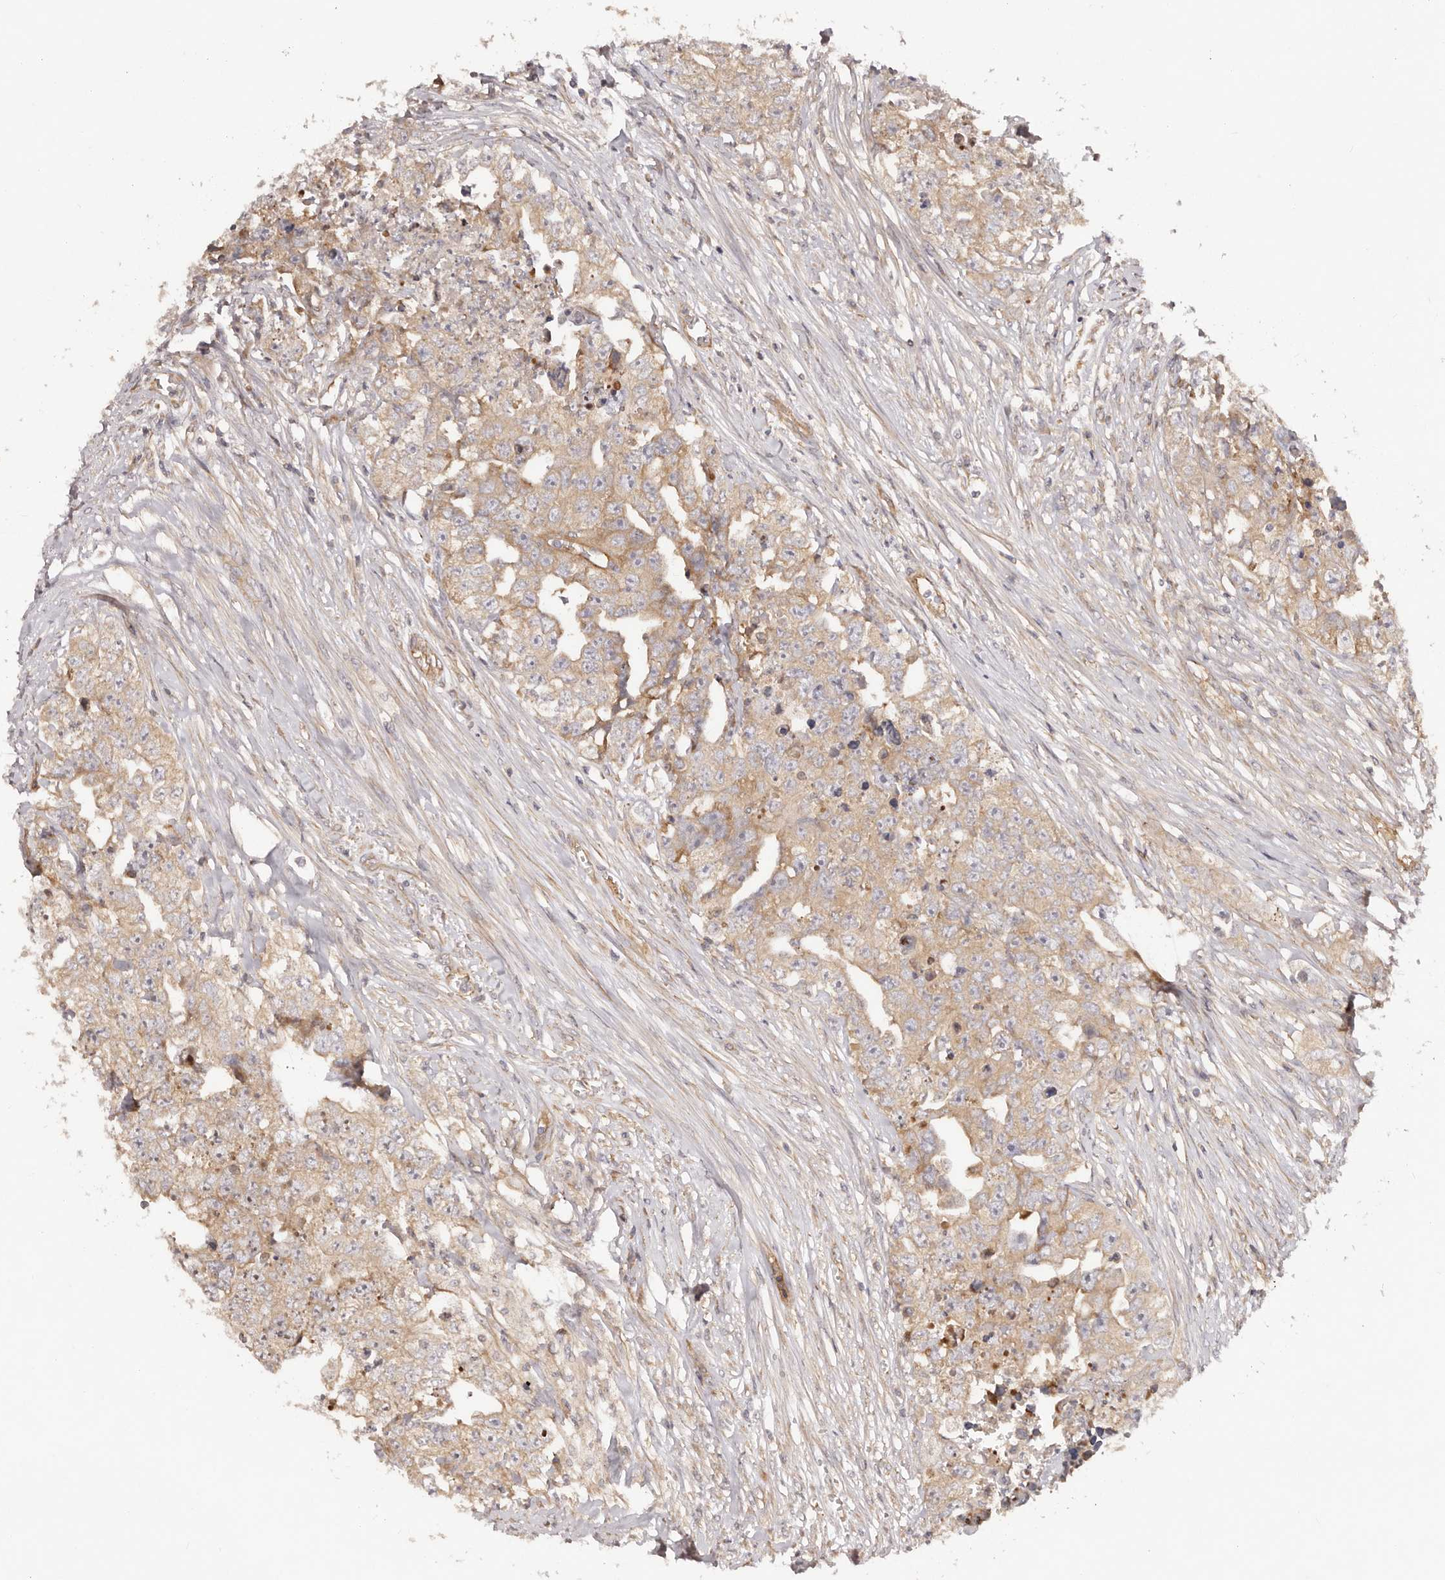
{"staining": {"intensity": "weak", "quantity": ">75%", "location": "cytoplasmic/membranous"}, "tissue": "testis cancer", "cell_type": "Tumor cells", "image_type": "cancer", "snomed": [{"axis": "morphology", "description": "Seminoma, NOS"}, {"axis": "morphology", "description": "Carcinoma, Embryonal, NOS"}, {"axis": "topography", "description": "Testis"}], "caption": "Testis cancer (seminoma) was stained to show a protein in brown. There is low levels of weak cytoplasmic/membranous staining in about >75% of tumor cells.", "gene": "RPS6", "patient": {"sex": "male", "age": 43}}